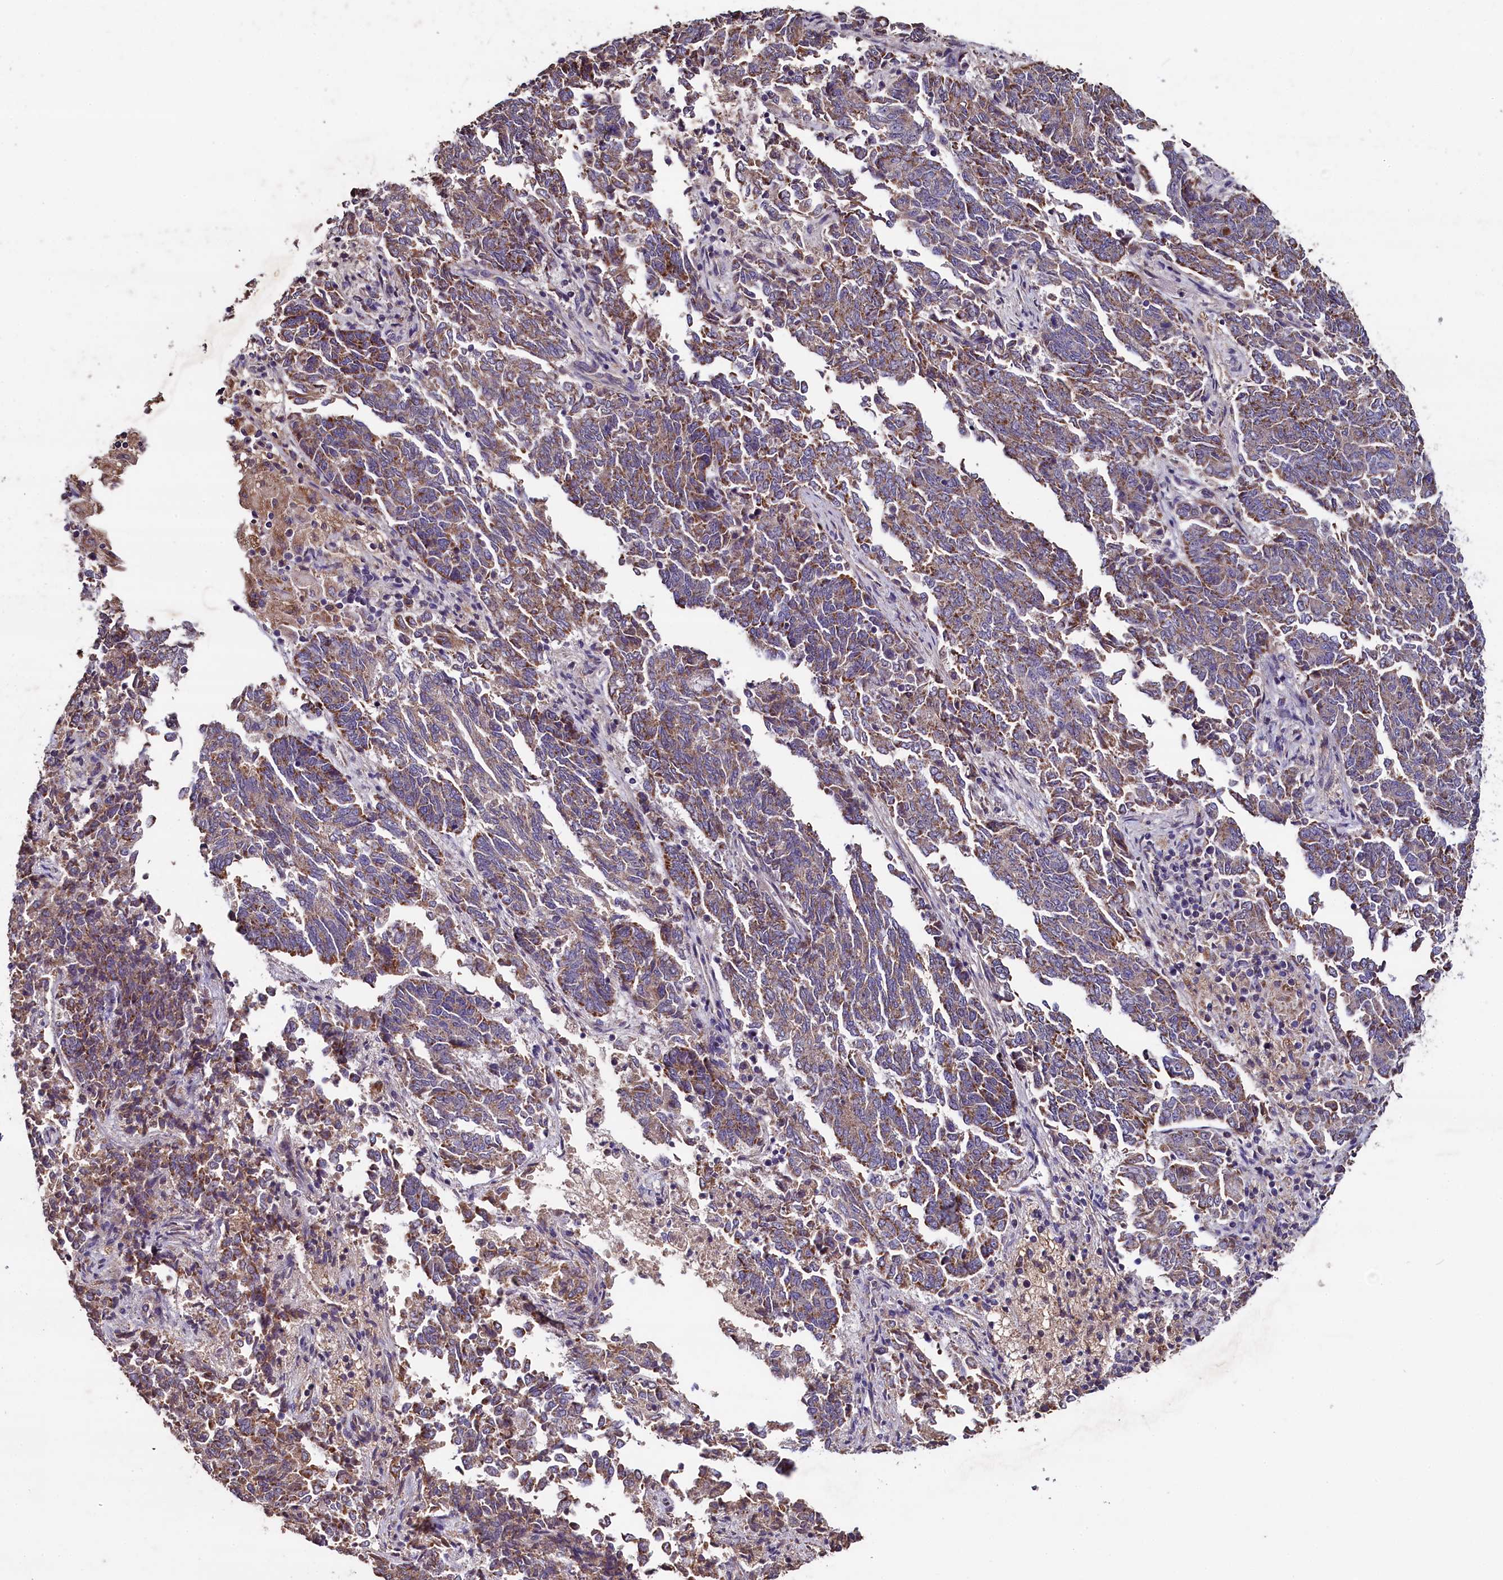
{"staining": {"intensity": "moderate", "quantity": ">75%", "location": "cytoplasmic/membranous"}, "tissue": "endometrial cancer", "cell_type": "Tumor cells", "image_type": "cancer", "snomed": [{"axis": "morphology", "description": "Adenocarcinoma, NOS"}, {"axis": "topography", "description": "Endometrium"}], "caption": "Moderate cytoplasmic/membranous expression is seen in about >75% of tumor cells in adenocarcinoma (endometrial).", "gene": "COQ9", "patient": {"sex": "female", "age": 80}}